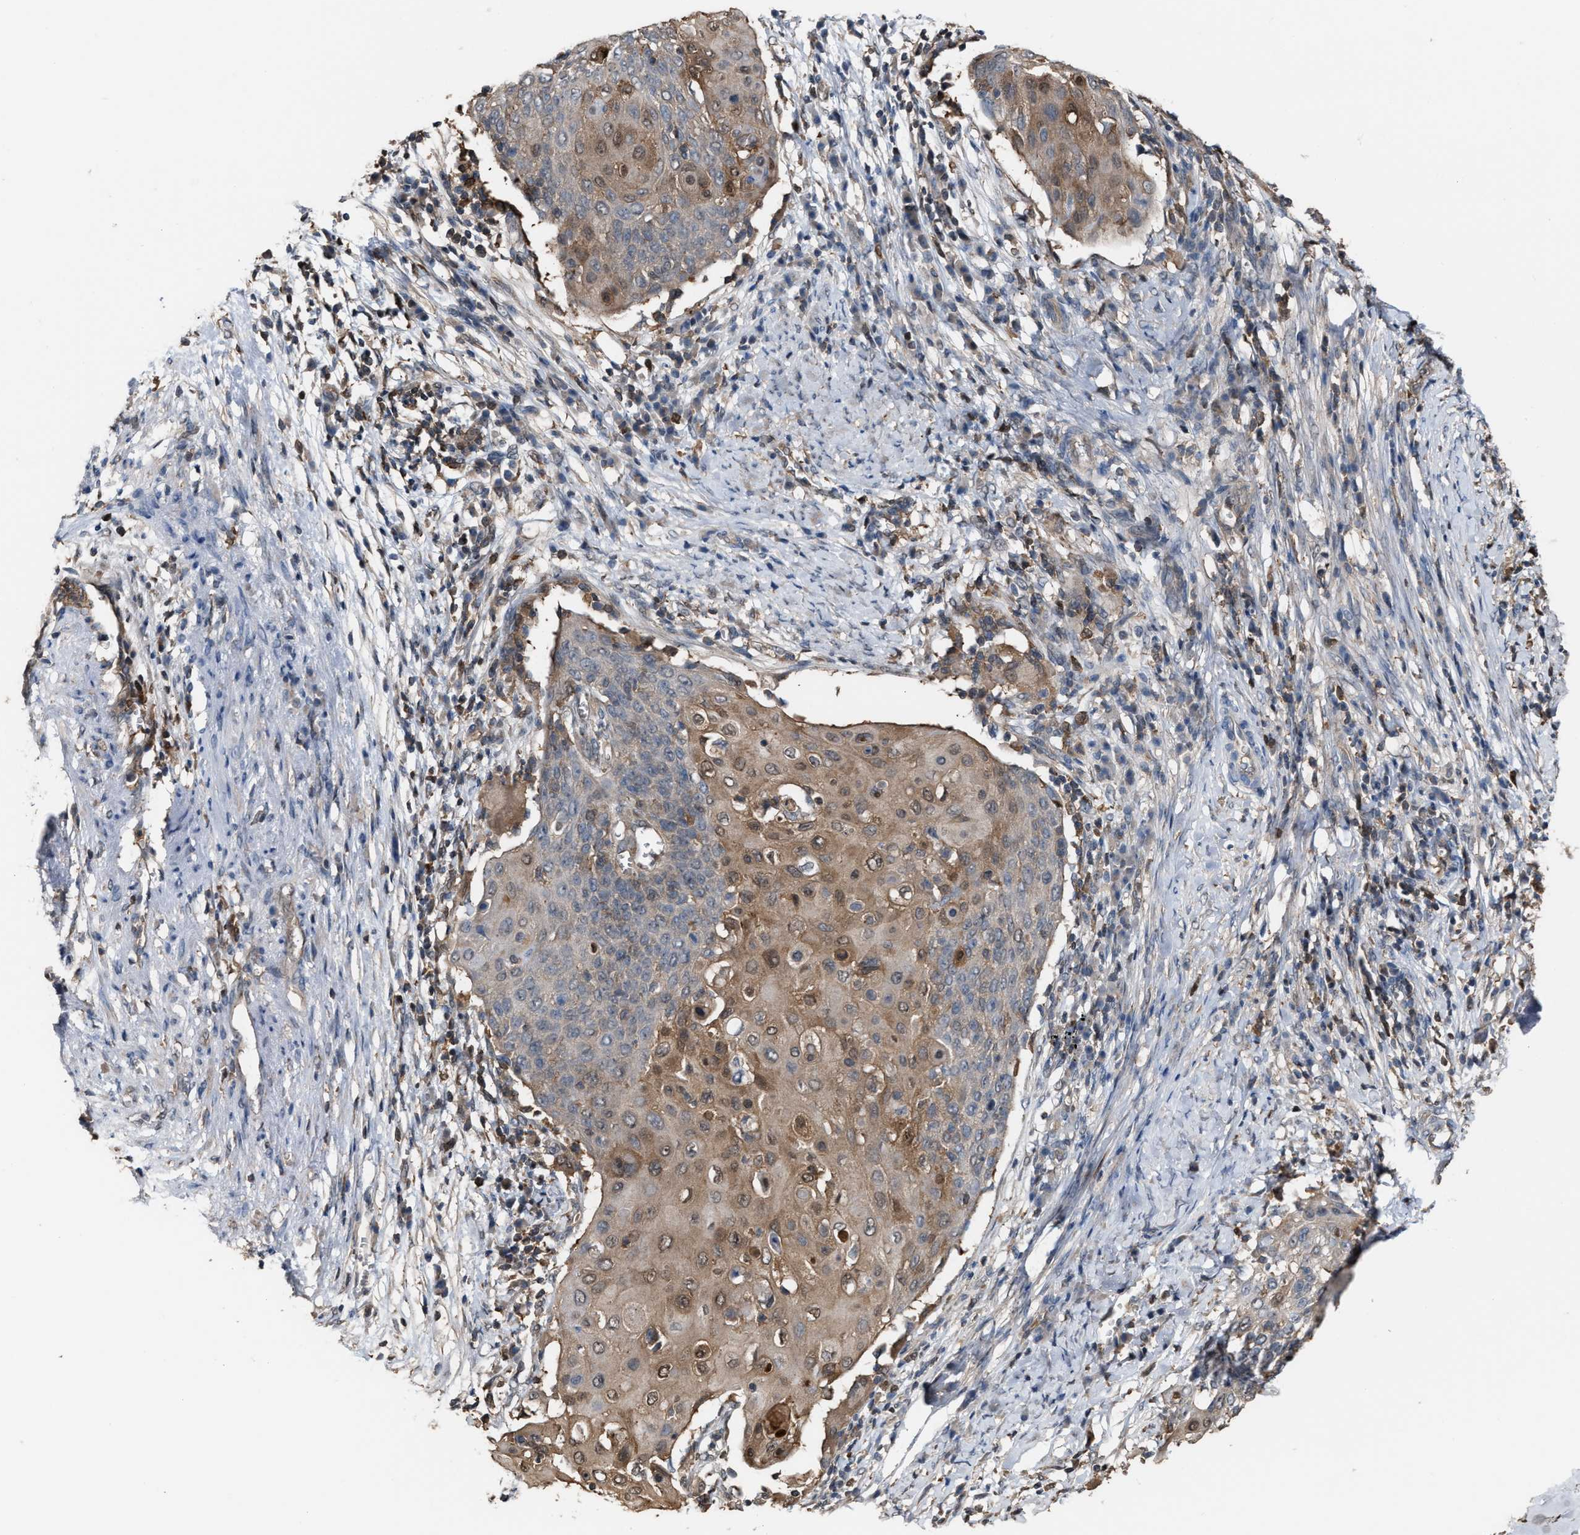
{"staining": {"intensity": "moderate", "quantity": "25%-75%", "location": "cytoplasmic/membranous"}, "tissue": "cervical cancer", "cell_type": "Tumor cells", "image_type": "cancer", "snomed": [{"axis": "morphology", "description": "Squamous cell carcinoma, NOS"}, {"axis": "topography", "description": "Cervix"}], "caption": "Tumor cells demonstrate medium levels of moderate cytoplasmic/membranous staining in about 25%-75% of cells in human cervical cancer.", "gene": "MTPN", "patient": {"sex": "female", "age": 39}}